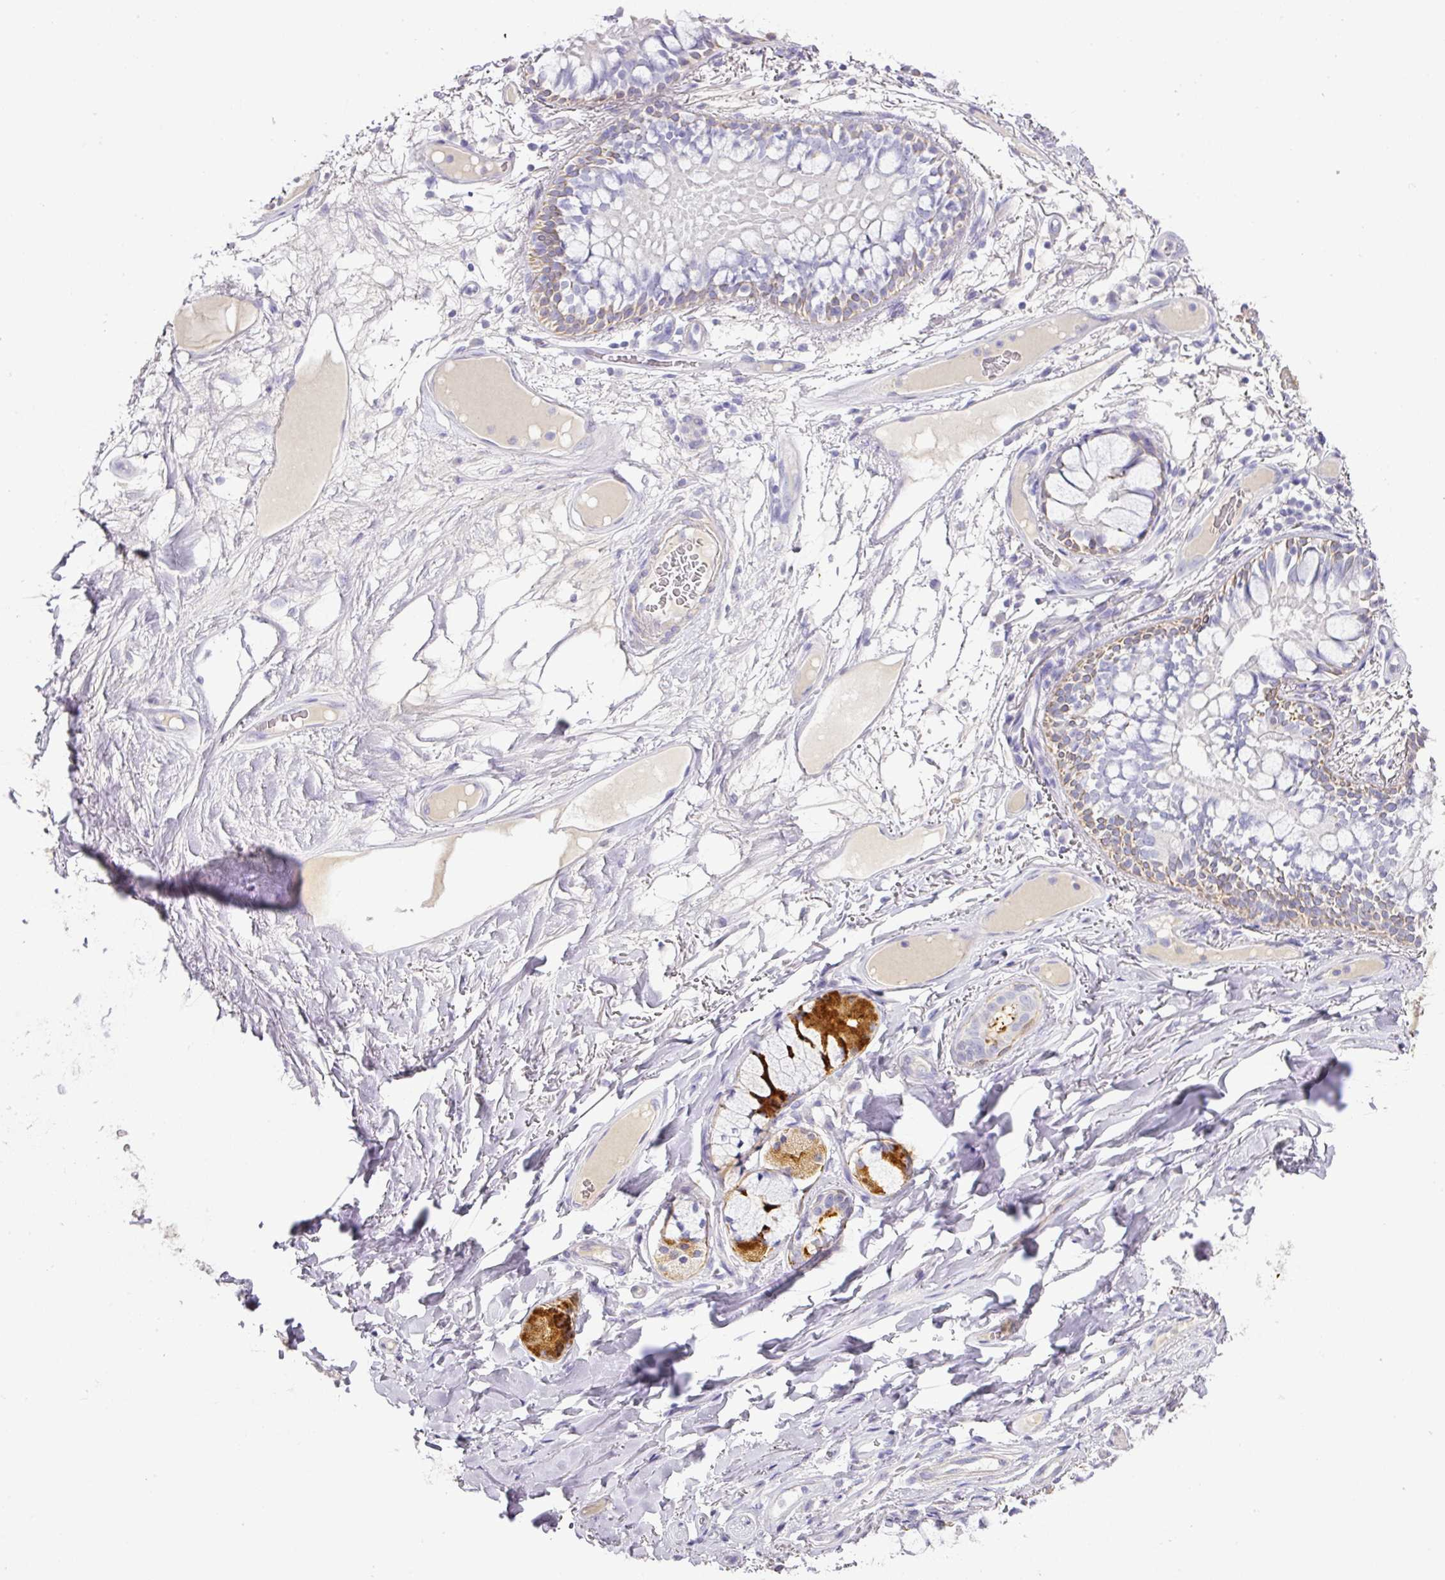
{"staining": {"intensity": "negative", "quantity": "none", "location": "none"}, "tissue": "adipose tissue", "cell_type": "Adipocytes", "image_type": "normal", "snomed": [{"axis": "morphology", "description": "Normal tissue, NOS"}, {"axis": "topography", "description": "Bronchus"}], "caption": "There is no significant expression in adipocytes of adipose tissue. (DAB (3,3'-diaminobenzidine) immunohistochemistry (IHC), high magnification).", "gene": "TARM1", "patient": {"sex": "male", "age": 70}}